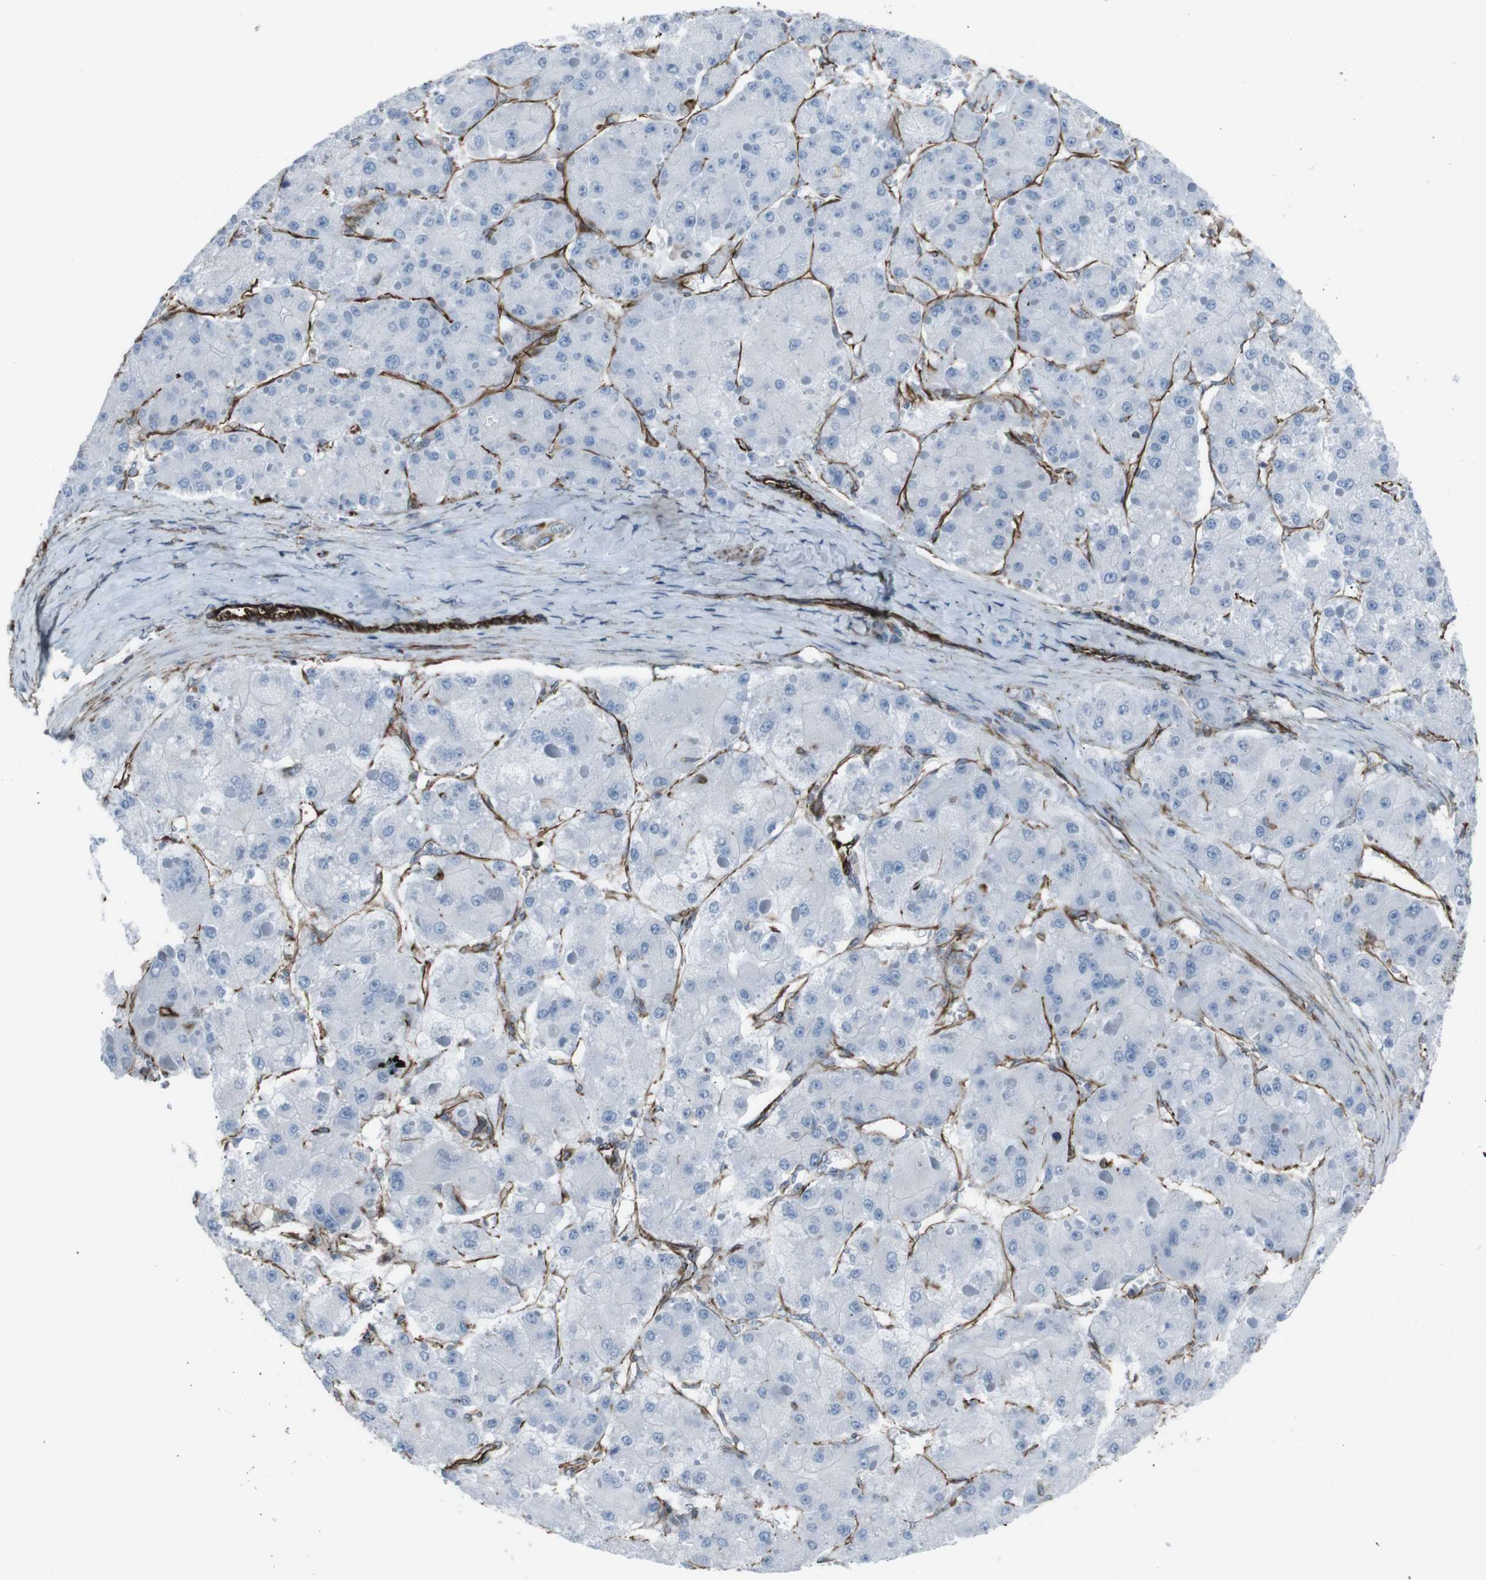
{"staining": {"intensity": "negative", "quantity": "none", "location": "none"}, "tissue": "liver cancer", "cell_type": "Tumor cells", "image_type": "cancer", "snomed": [{"axis": "morphology", "description": "Carcinoma, Hepatocellular, NOS"}, {"axis": "topography", "description": "Liver"}], "caption": "Liver cancer was stained to show a protein in brown. There is no significant staining in tumor cells.", "gene": "ZDHHC6", "patient": {"sex": "female", "age": 73}}